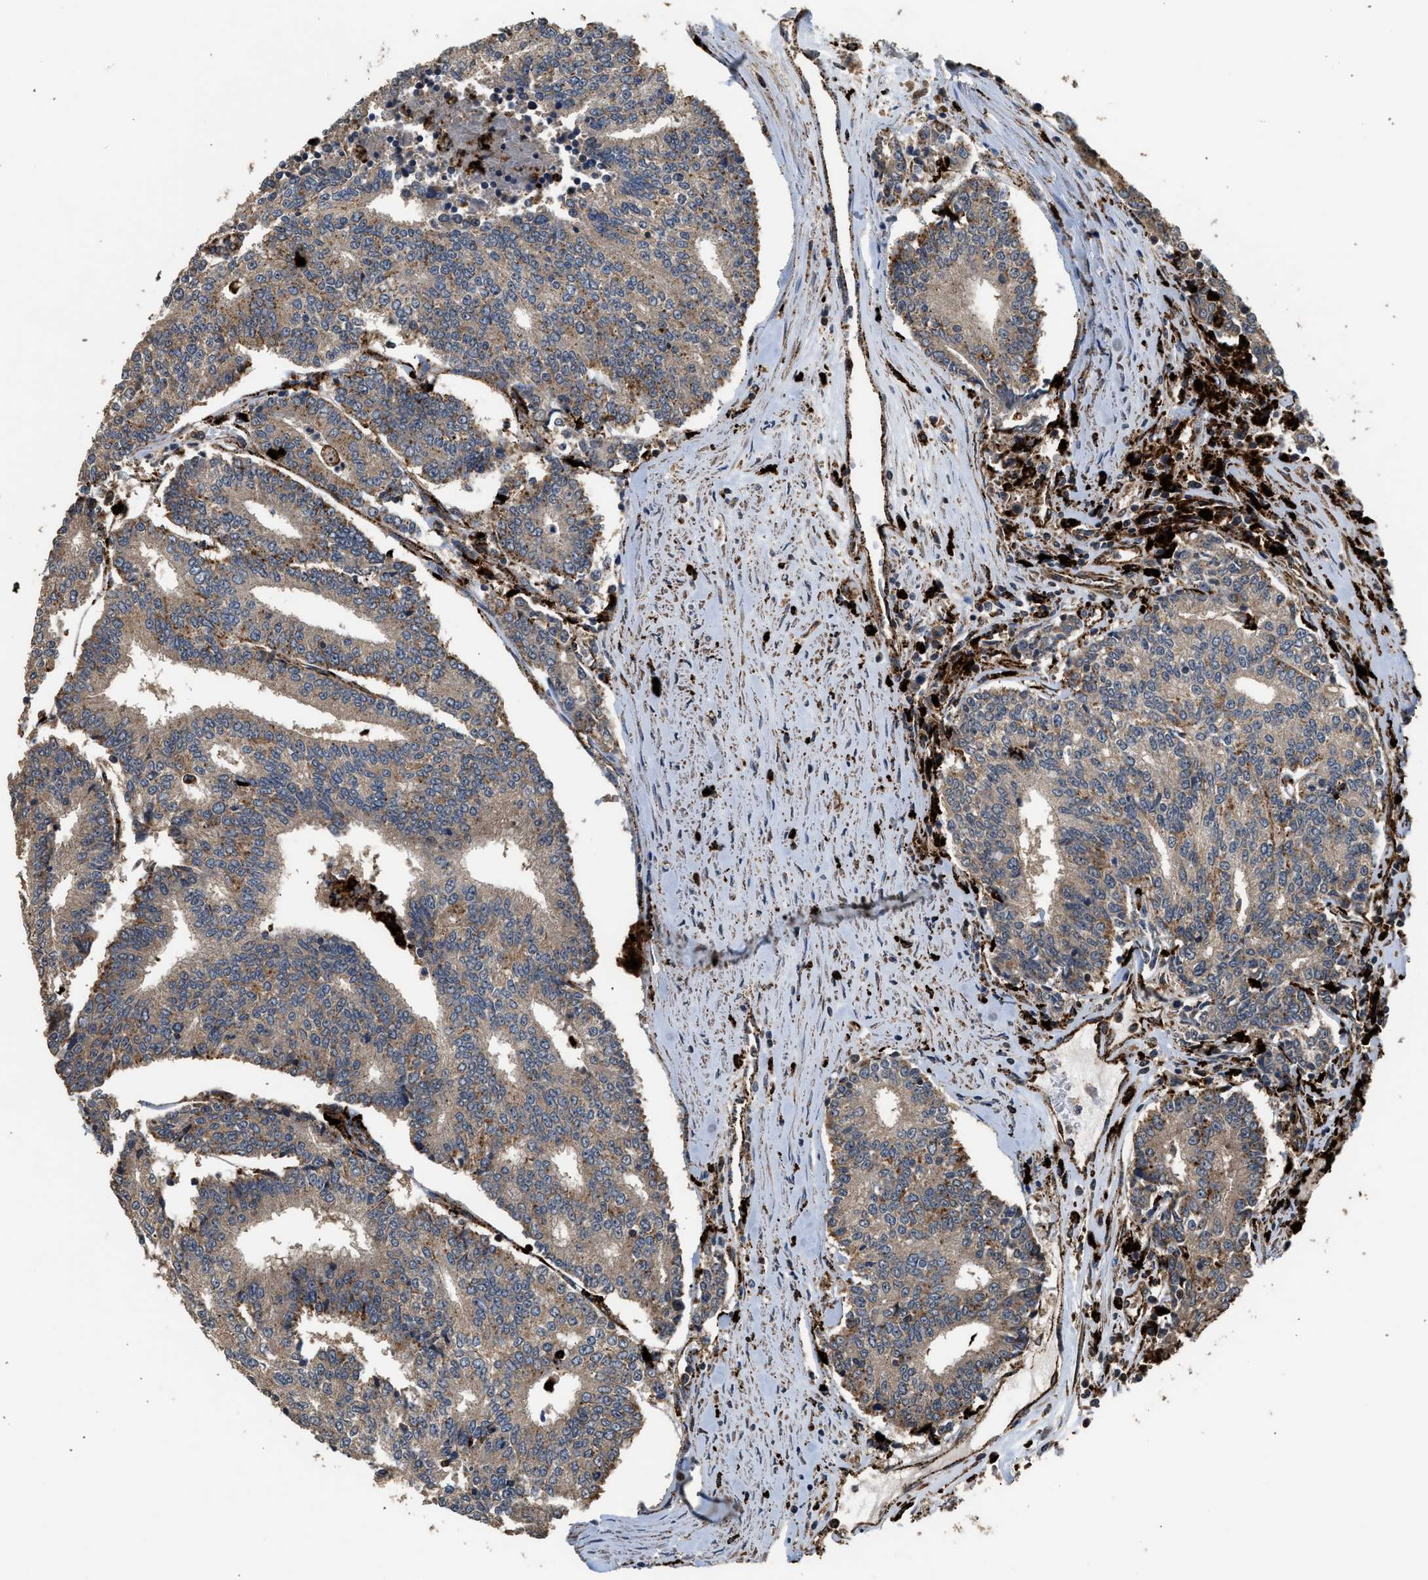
{"staining": {"intensity": "weak", "quantity": ">75%", "location": "cytoplasmic/membranous"}, "tissue": "prostate cancer", "cell_type": "Tumor cells", "image_type": "cancer", "snomed": [{"axis": "morphology", "description": "Normal tissue, NOS"}, {"axis": "morphology", "description": "Adenocarcinoma, High grade"}, {"axis": "topography", "description": "Prostate"}, {"axis": "topography", "description": "Seminal veicle"}], "caption": "DAB (3,3'-diaminobenzidine) immunohistochemical staining of prostate cancer demonstrates weak cytoplasmic/membranous protein positivity in approximately >75% of tumor cells. The staining is performed using DAB brown chromogen to label protein expression. The nuclei are counter-stained blue using hematoxylin.", "gene": "CTSV", "patient": {"sex": "male", "age": 55}}